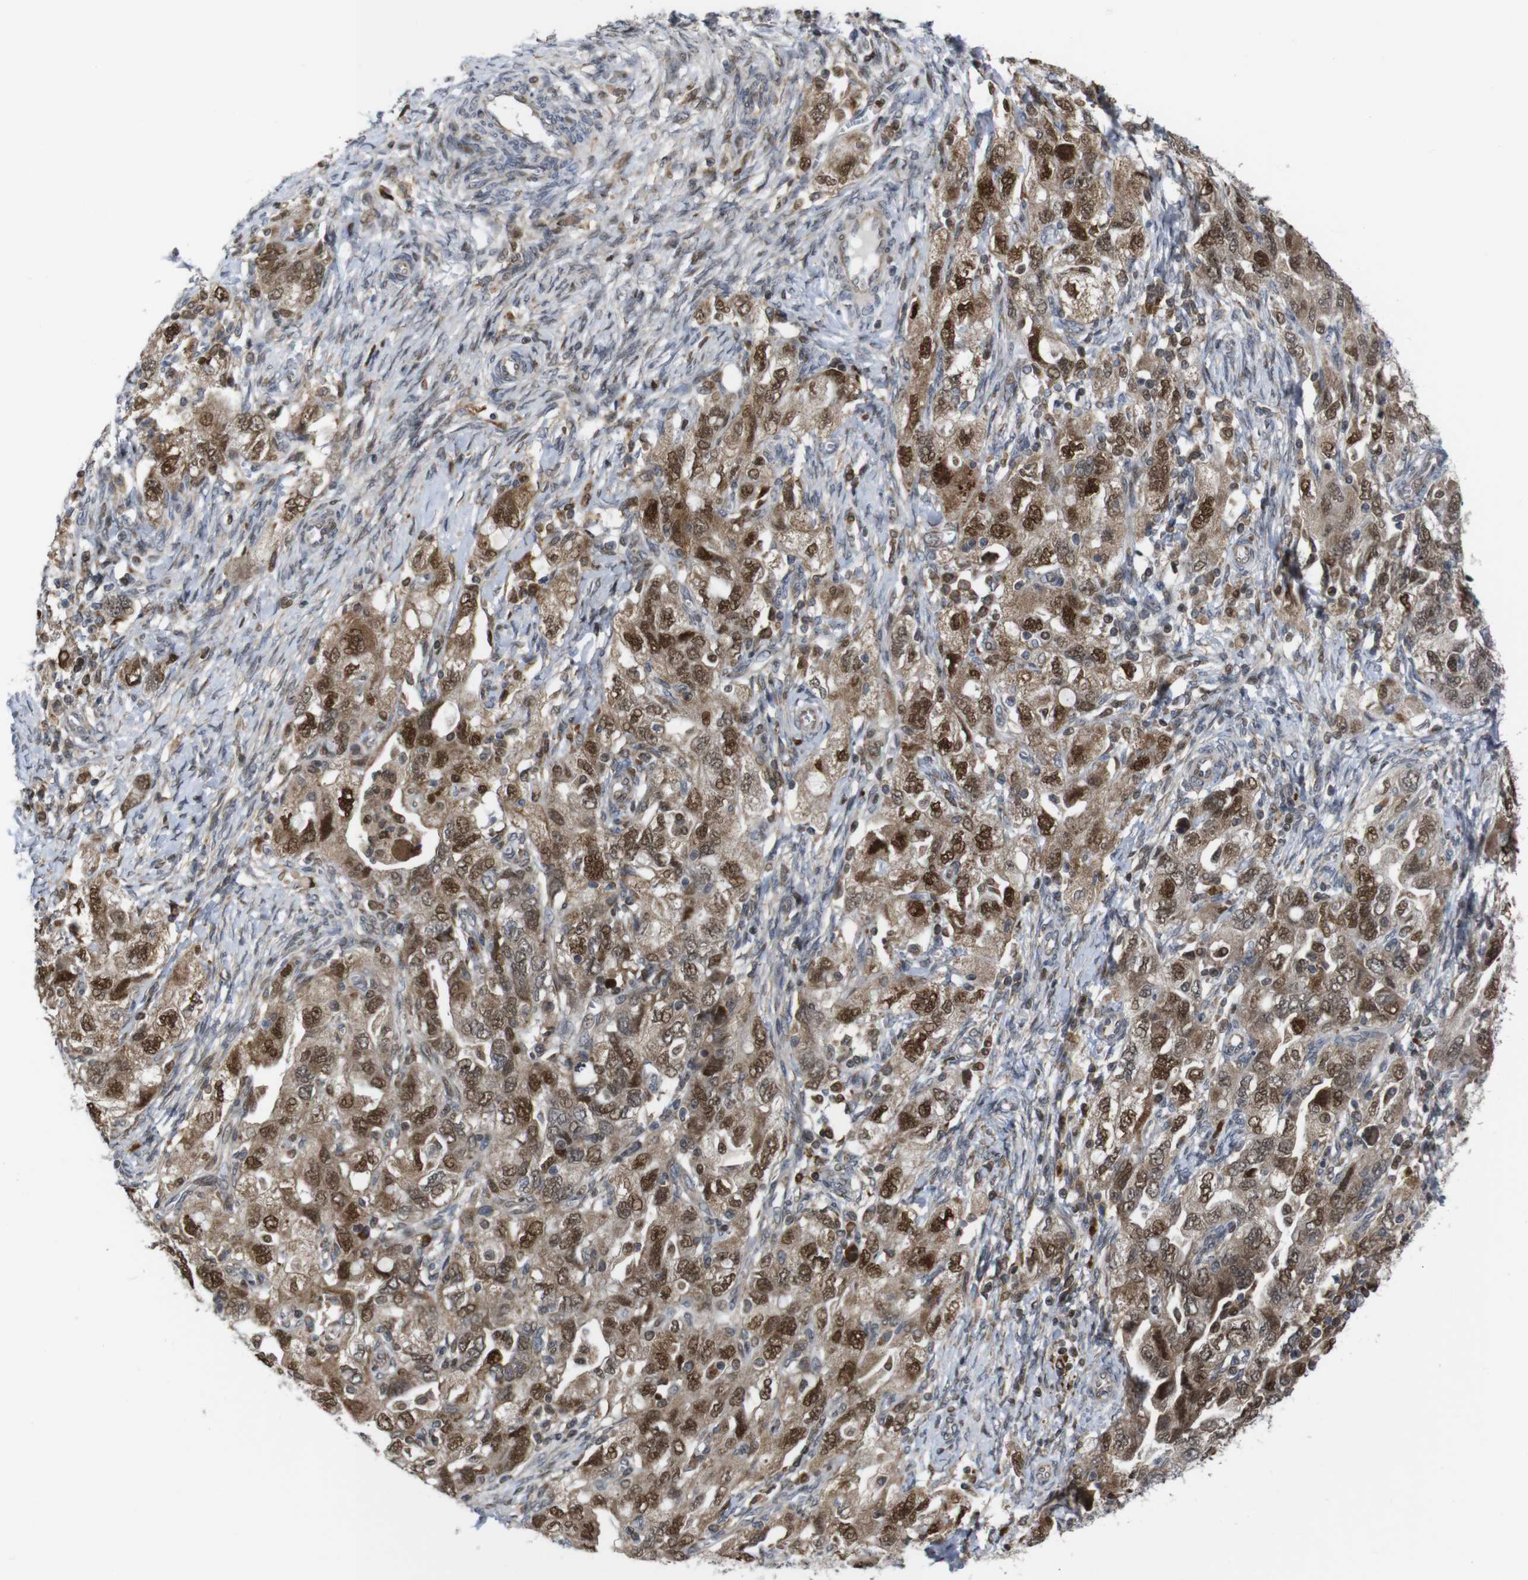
{"staining": {"intensity": "moderate", "quantity": ">75%", "location": "cytoplasmic/membranous,nuclear"}, "tissue": "ovarian cancer", "cell_type": "Tumor cells", "image_type": "cancer", "snomed": [{"axis": "morphology", "description": "Carcinoma, NOS"}, {"axis": "morphology", "description": "Cystadenocarcinoma, serous, NOS"}, {"axis": "topography", "description": "Ovary"}], "caption": "The histopathology image shows immunohistochemical staining of ovarian cancer. There is moderate cytoplasmic/membranous and nuclear positivity is seen in about >75% of tumor cells.", "gene": "PTPN1", "patient": {"sex": "female", "age": 69}}